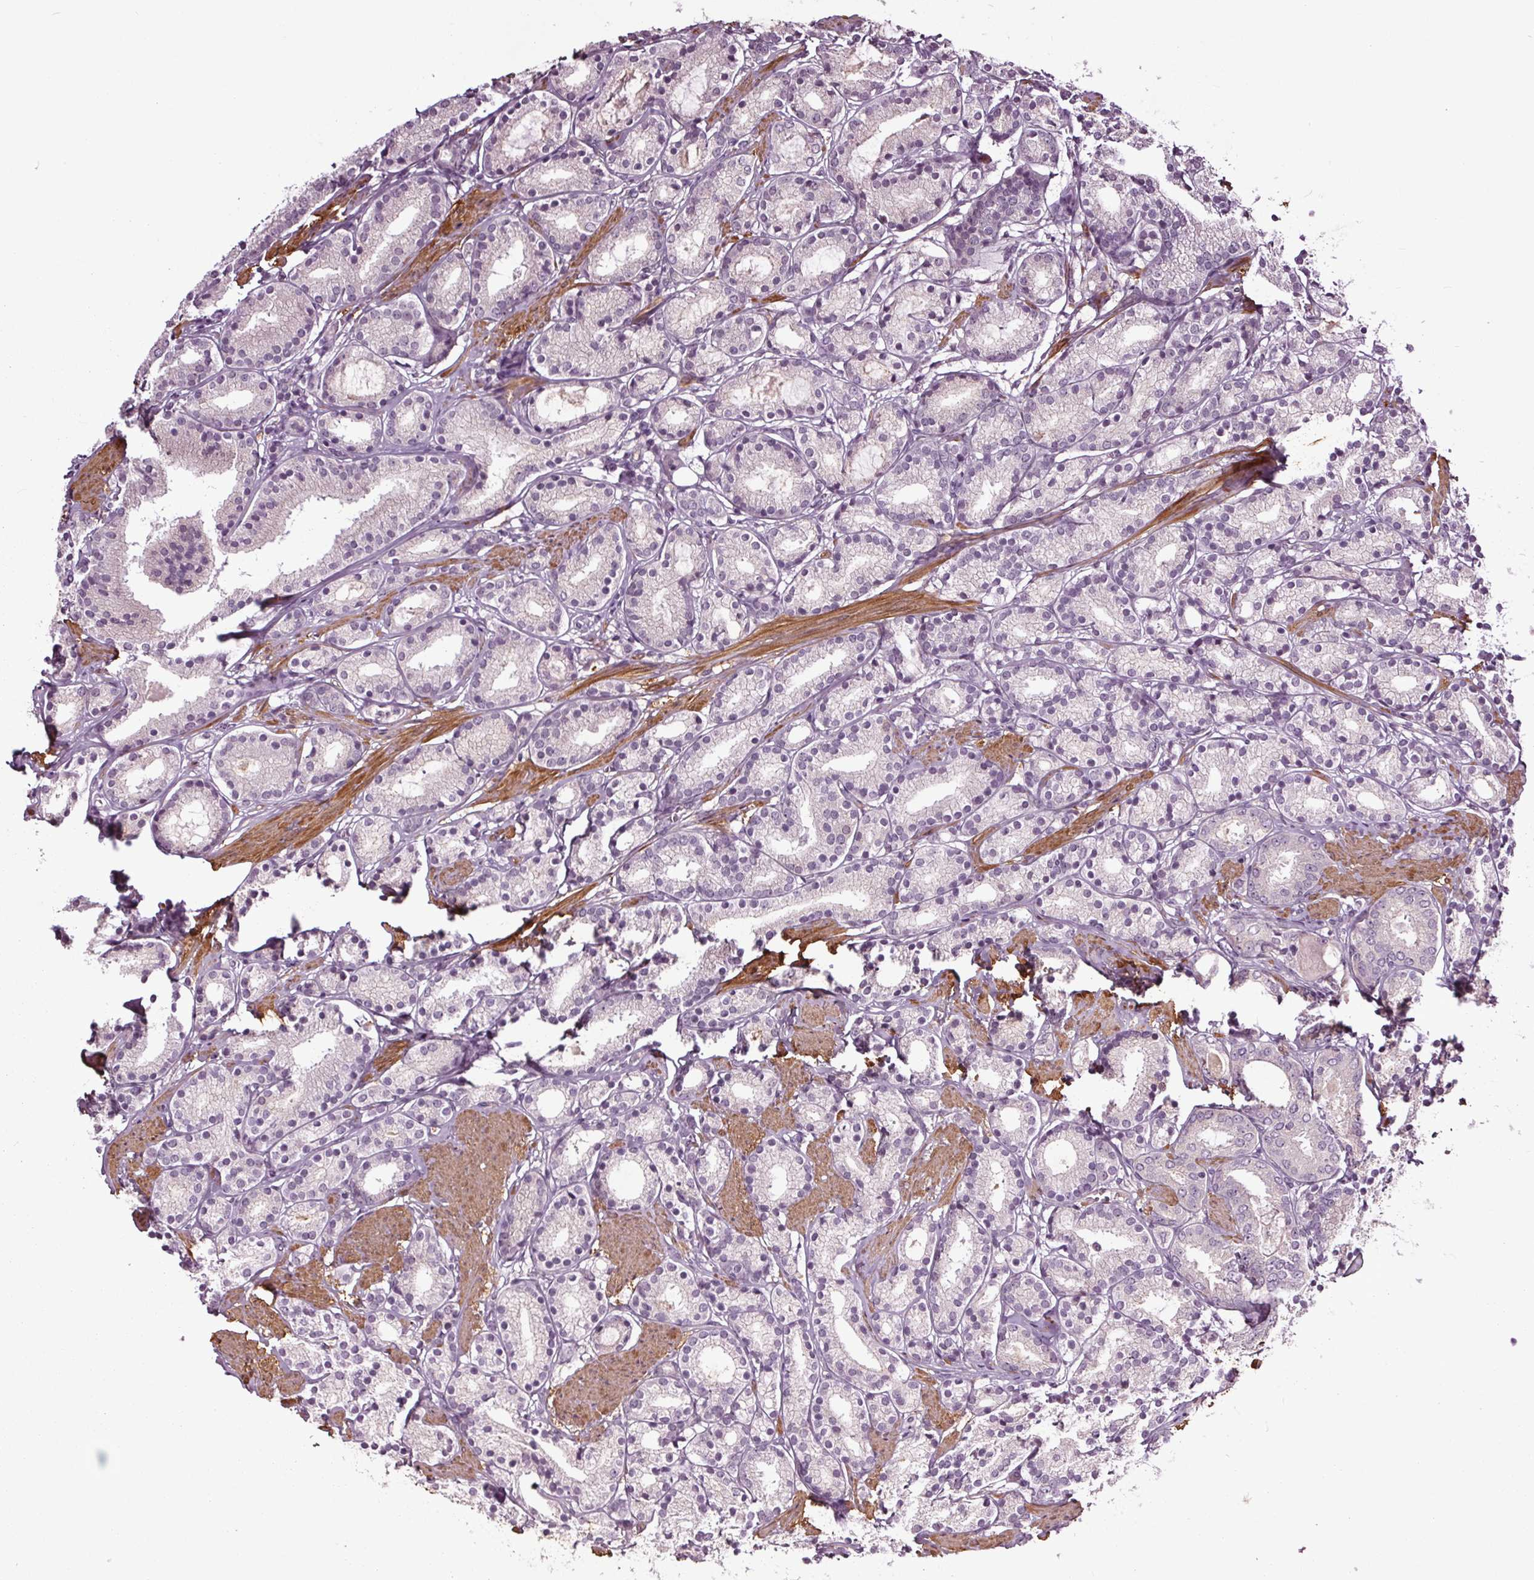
{"staining": {"intensity": "negative", "quantity": "none", "location": "none"}, "tissue": "prostate cancer", "cell_type": "Tumor cells", "image_type": "cancer", "snomed": [{"axis": "morphology", "description": "Adenocarcinoma, High grade"}, {"axis": "topography", "description": "Prostate"}], "caption": "The photomicrograph reveals no staining of tumor cells in adenocarcinoma (high-grade) (prostate).", "gene": "HAUS5", "patient": {"sex": "male", "age": 63}}